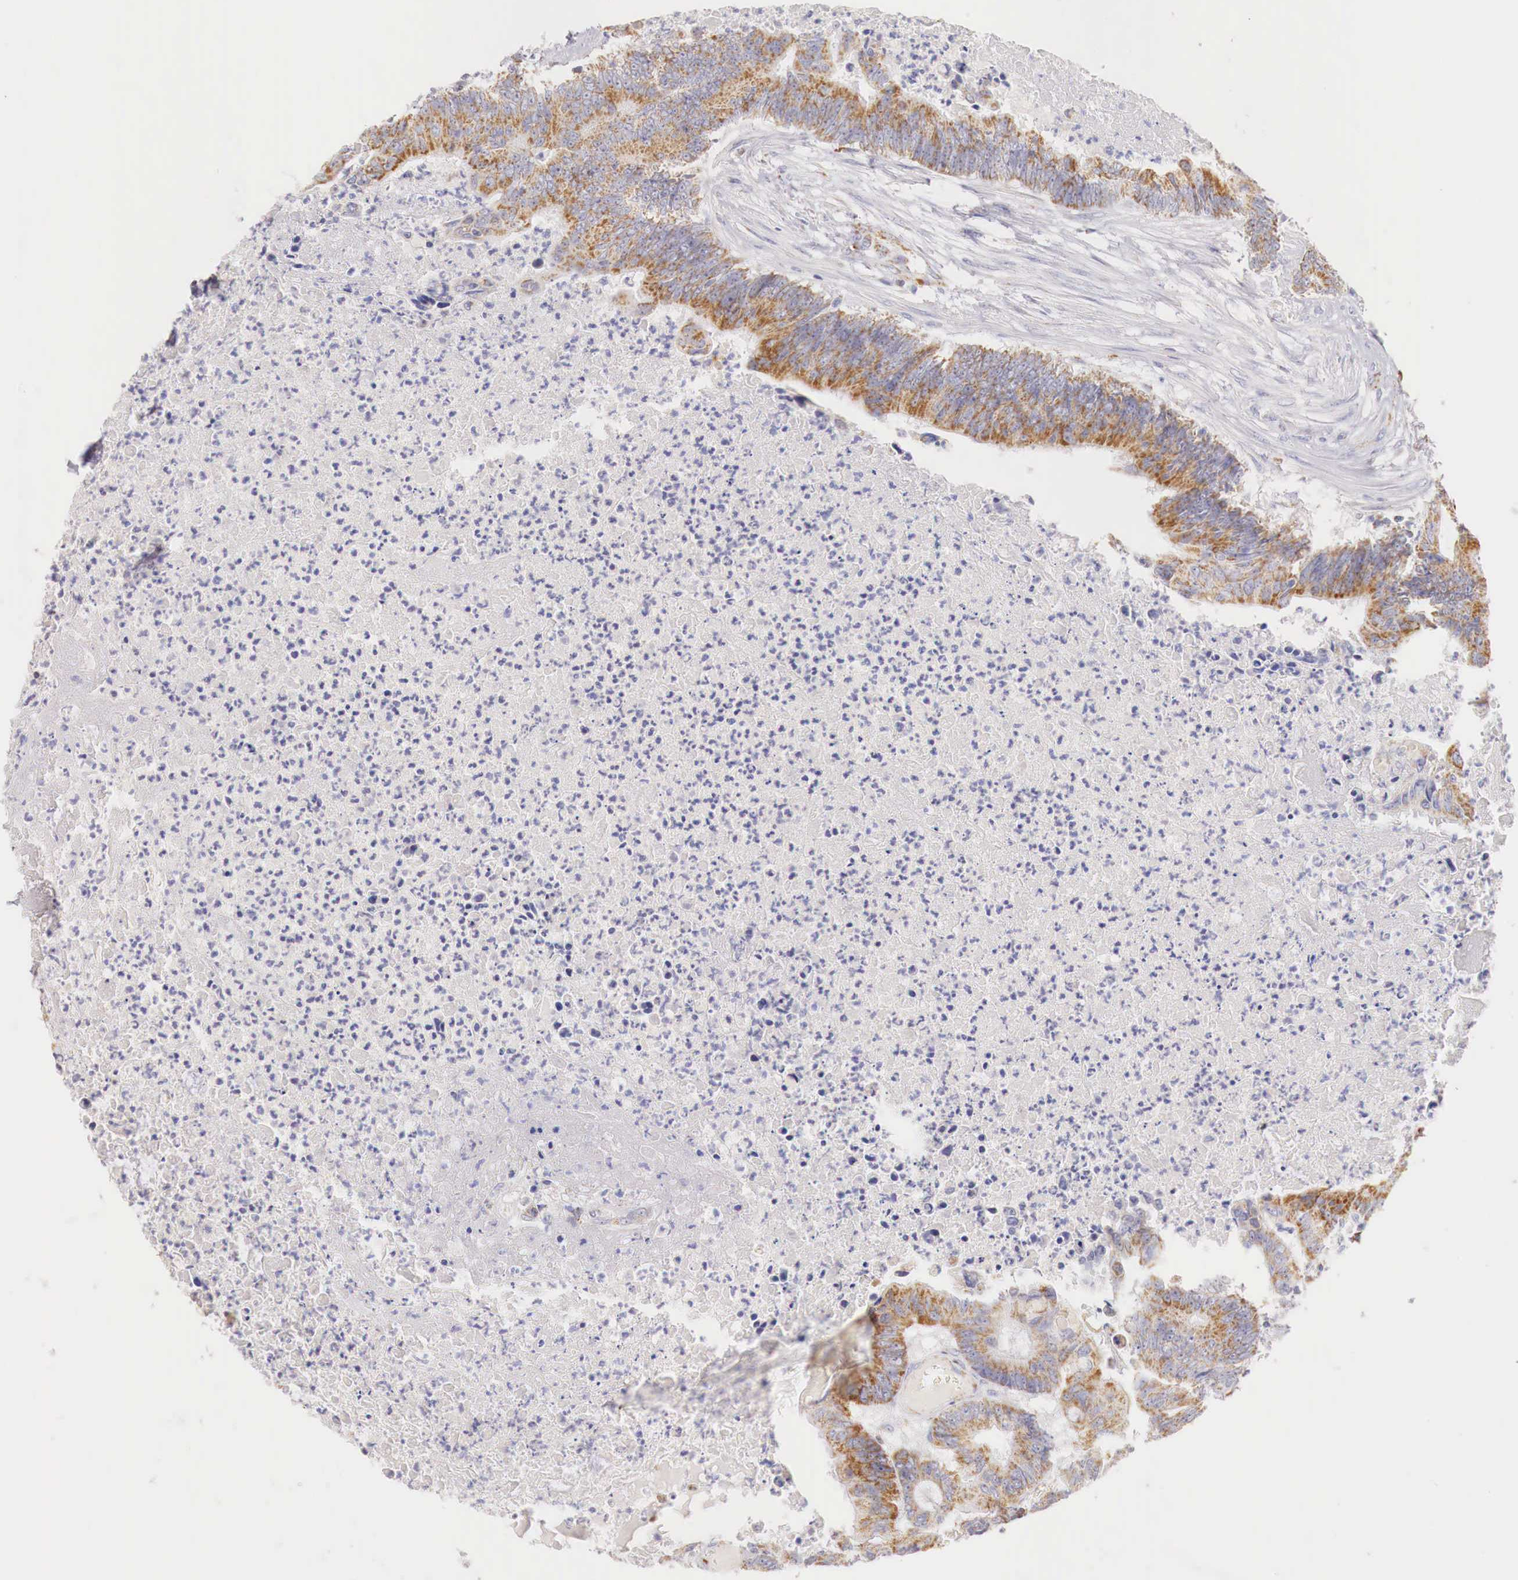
{"staining": {"intensity": "moderate", "quantity": ">75%", "location": "cytoplasmic/membranous"}, "tissue": "colorectal cancer", "cell_type": "Tumor cells", "image_type": "cancer", "snomed": [{"axis": "morphology", "description": "Adenocarcinoma, NOS"}, {"axis": "topography", "description": "Colon"}], "caption": "This histopathology image exhibits immunohistochemistry (IHC) staining of colorectal cancer (adenocarcinoma), with medium moderate cytoplasmic/membranous staining in about >75% of tumor cells.", "gene": "IDH3G", "patient": {"sex": "male", "age": 65}}